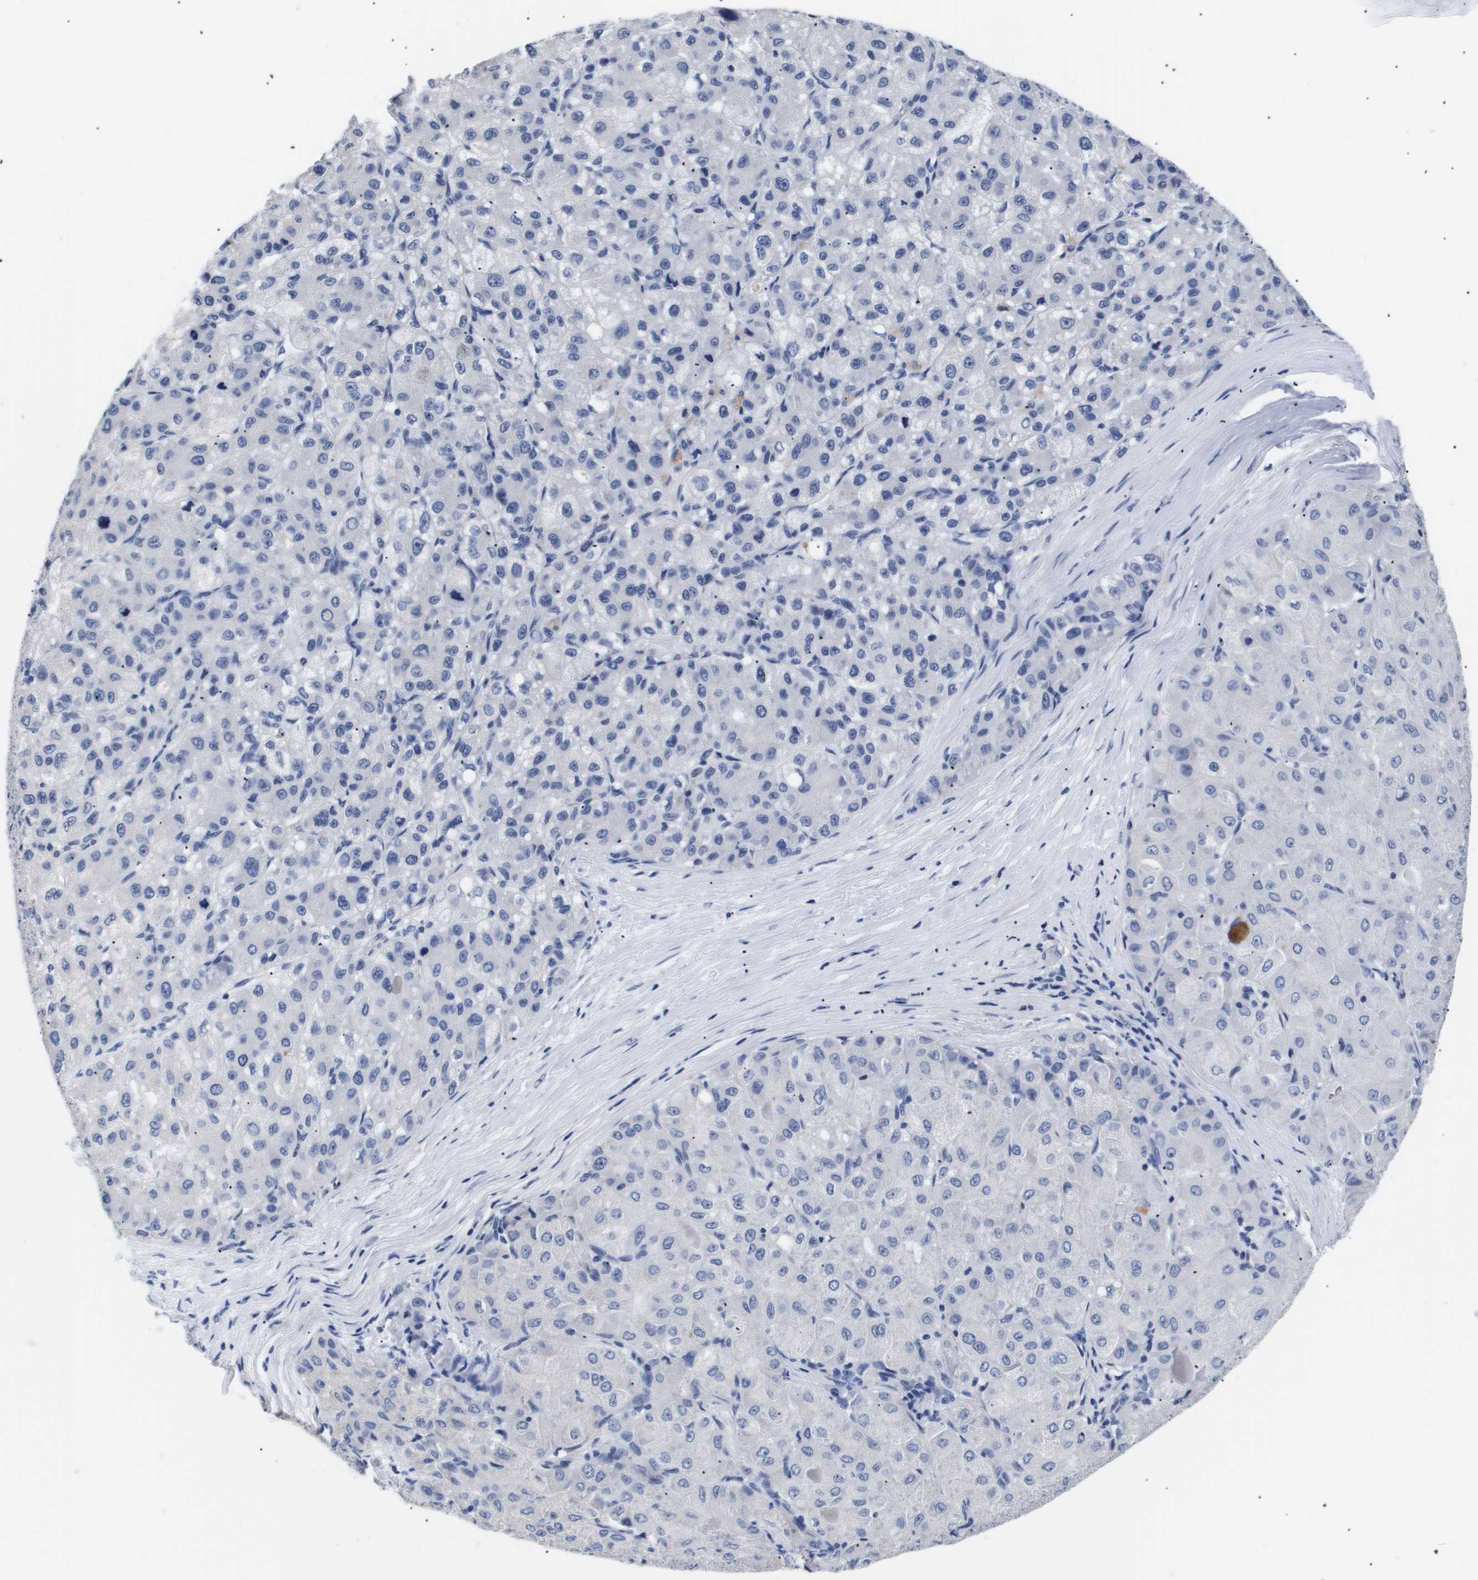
{"staining": {"intensity": "negative", "quantity": "none", "location": "none"}, "tissue": "liver cancer", "cell_type": "Tumor cells", "image_type": "cancer", "snomed": [{"axis": "morphology", "description": "Carcinoma, Hepatocellular, NOS"}, {"axis": "topography", "description": "Liver"}], "caption": "Liver cancer (hepatocellular carcinoma) was stained to show a protein in brown. There is no significant staining in tumor cells.", "gene": "ATP6V0A4", "patient": {"sex": "male", "age": 80}}